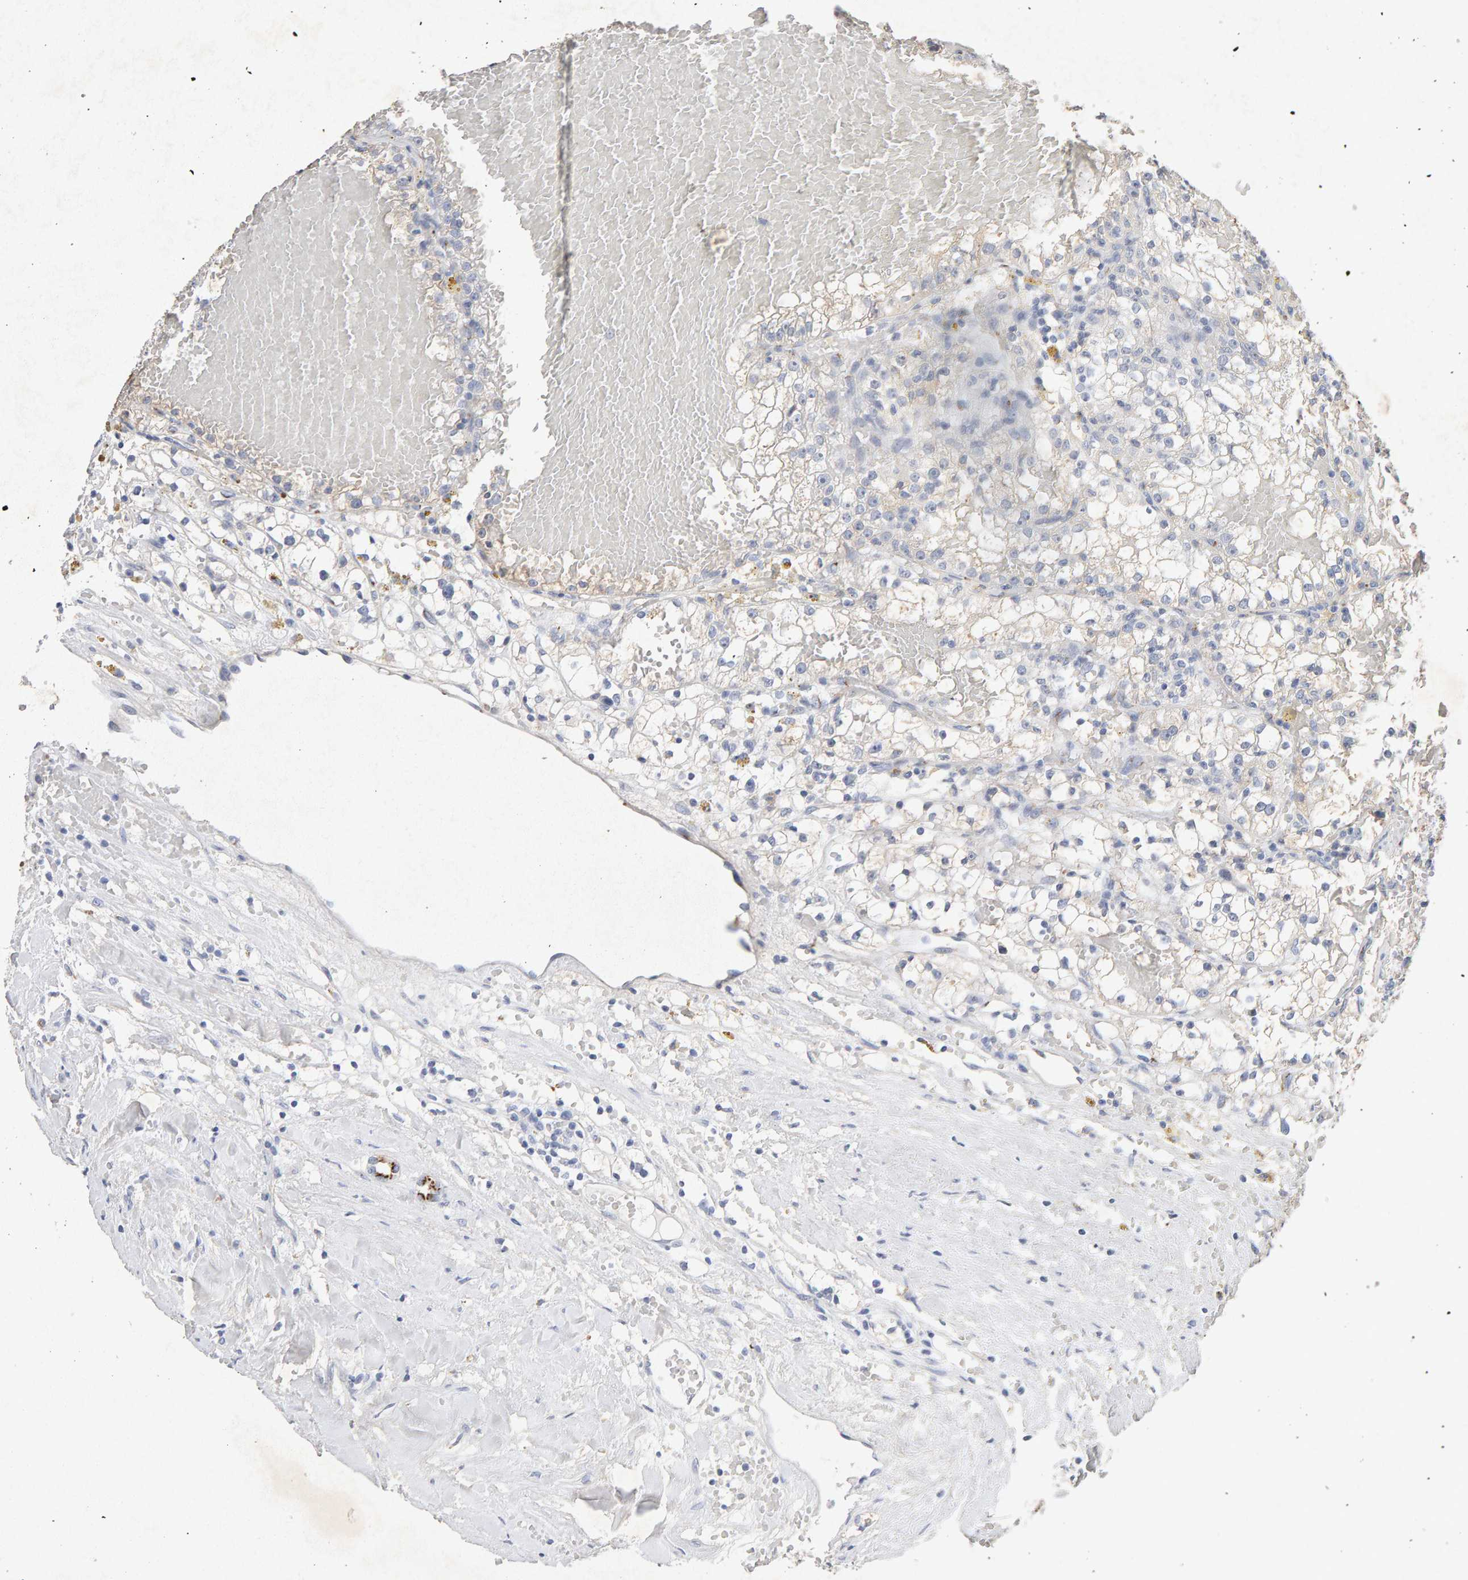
{"staining": {"intensity": "negative", "quantity": "none", "location": "none"}, "tissue": "renal cancer", "cell_type": "Tumor cells", "image_type": "cancer", "snomed": [{"axis": "morphology", "description": "Adenocarcinoma, NOS"}, {"axis": "topography", "description": "Kidney"}], "caption": "Tumor cells show no significant protein positivity in renal cancer (adenocarcinoma).", "gene": "PTPRM", "patient": {"sex": "male", "age": 56}}